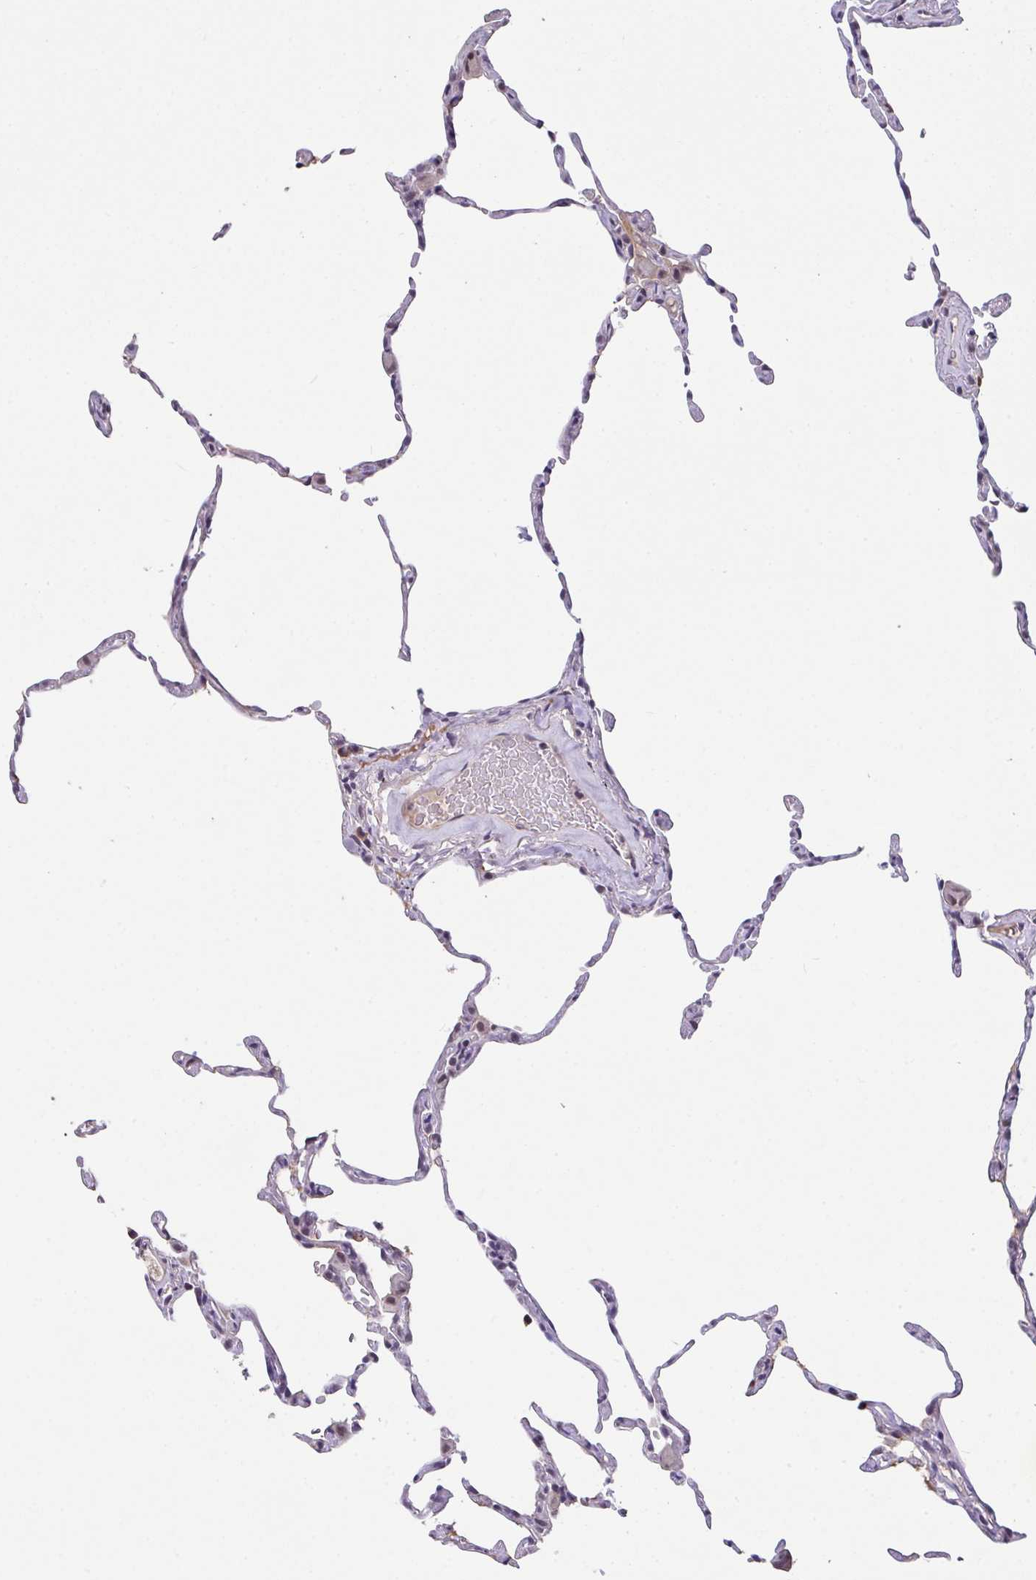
{"staining": {"intensity": "moderate", "quantity": "<25%", "location": "nuclear"}, "tissue": "lung", "cell_type": "Alveolar cells", "image_type": "normal", "snomed": [{"axis": "morphology", "description": "Normal tissue, NOS"}, {"axis": "topography", "description": "Lung"}], "caption": "Moderate nuclear protein positivity is identified in about <25% of alveolar cells in lung. The protein of interest is stained brown, and the nuclei are stained in blue (DAB (3,3'-diaminobenzidine) IHC with brightfield microscopy, high magnification).", "gene": "RBBP6", "patient": {"sex": "female", "age": 57}}